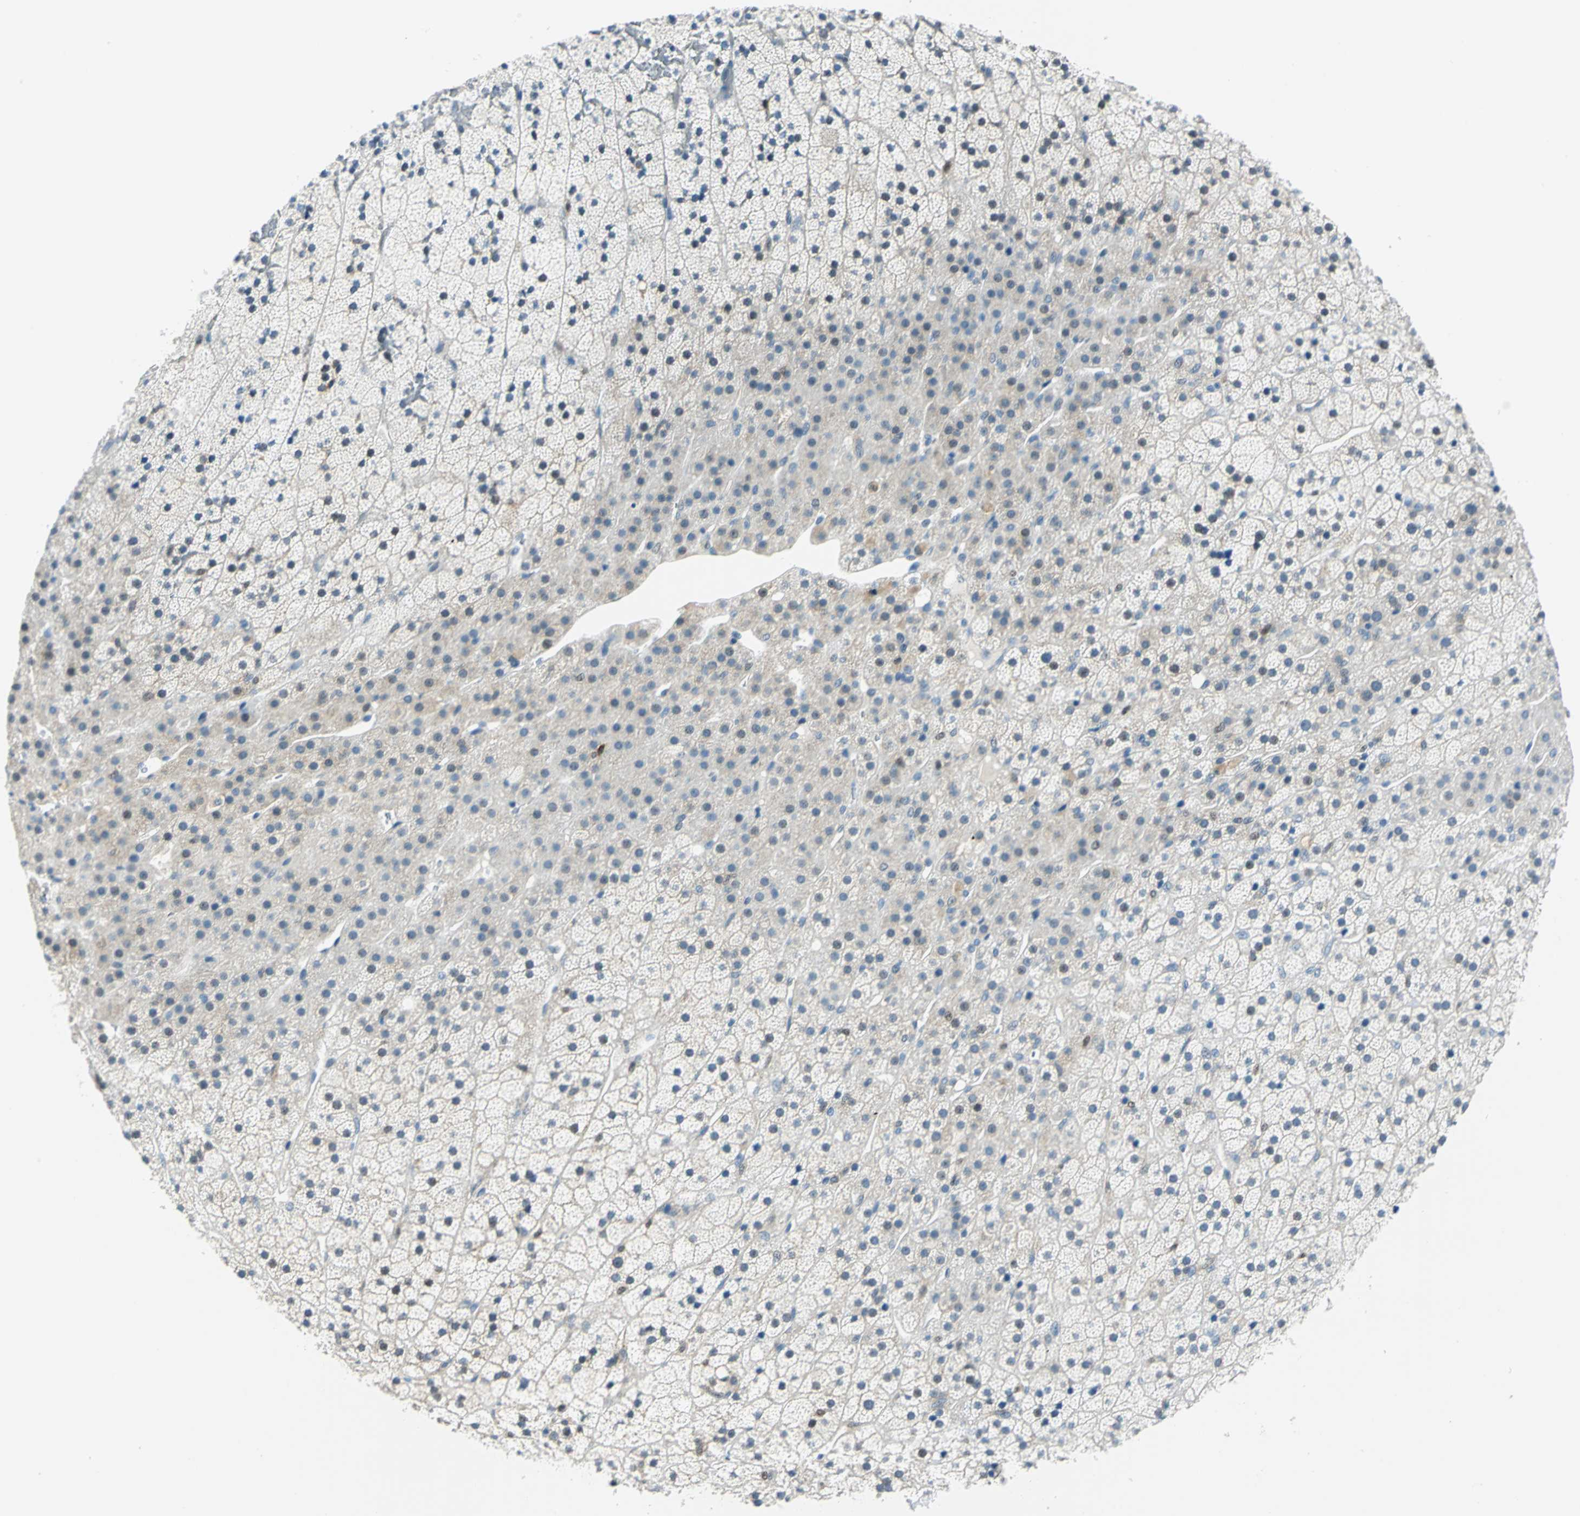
{"staining": {"intensity": "moderate", "quantity": "<25%", "location": "cytoplasmic/membranous,nuclear"}, "tissue": "adrenal gland", "cell_type": "Glandular cells", "image_type": "normal", "snomed": [{"axis": "morphology", "description": "Normal tissue, NOS"}, {"axis": "topography", "description": "Adrenal gland"}], "caption": "DAB immunohistochemical staining of benign human adrenal gland shows moderate cytoplasmic/membranous,nuclear protein staining in about <25% of glandular cells.", "gene": "AKR1A1", "patient": {"sex": "male", "age": 35}}